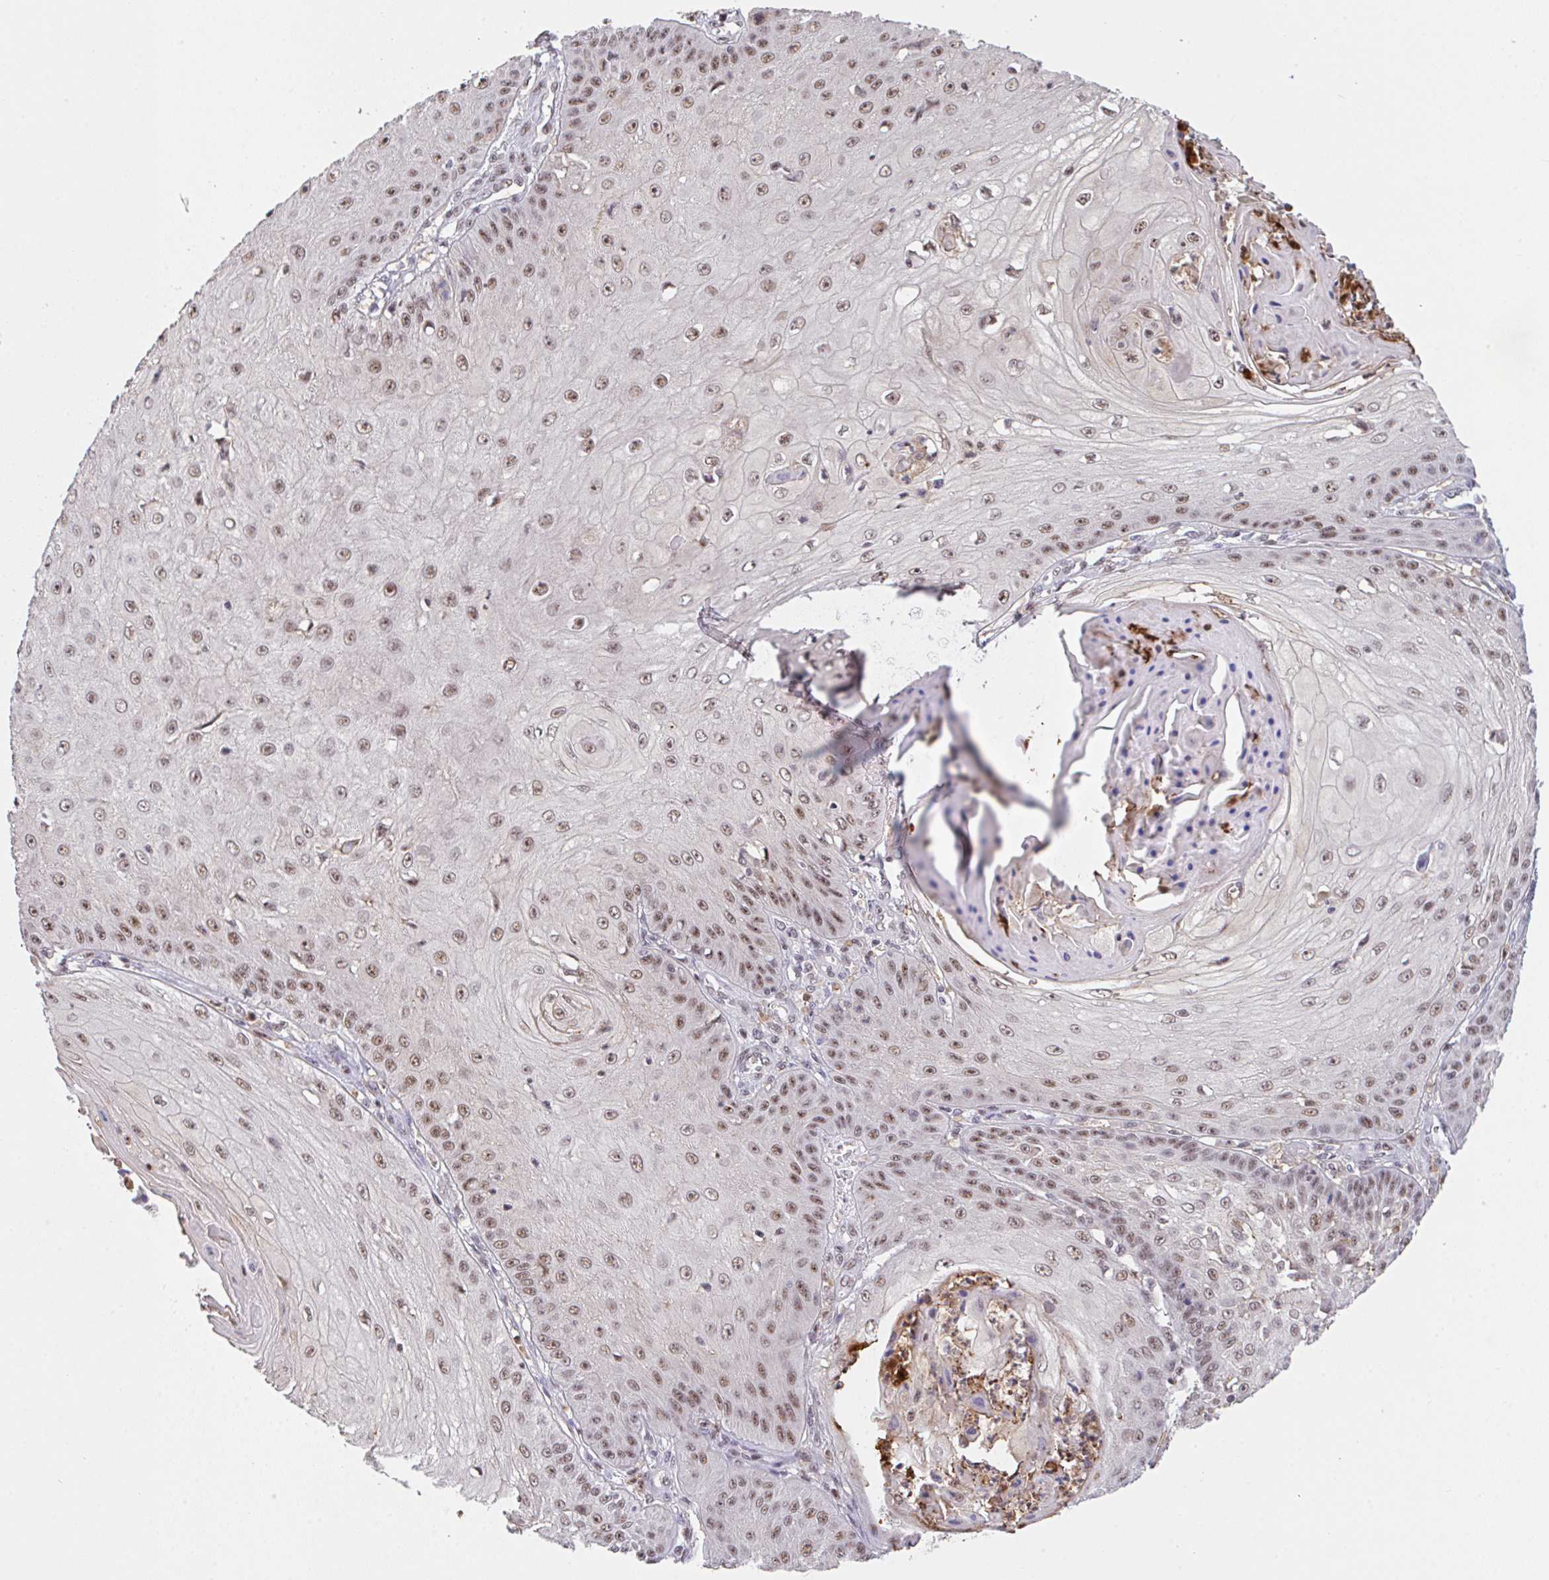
{"staining": {"intensity": "moderate", "quantity": ">75%", "location": "nuclear"}, "tissue": "skin cancer", "cell_type": "Tumor cells", "image_type": "cancer", "snomed": [{"axis": "morphology", "description": "Squamous cell carcinoma, NOS"}, {"axis": "topography", "description": "Skin"}], "caption": "Human skin cancer (squamous cell carcinoma) stained for a protein (brown) exhibits moderate nuclear positive expression in approximately >75% of tumor cells.", "gene": "OR6K3", "patient": {"sex": "male", "age": 70}}